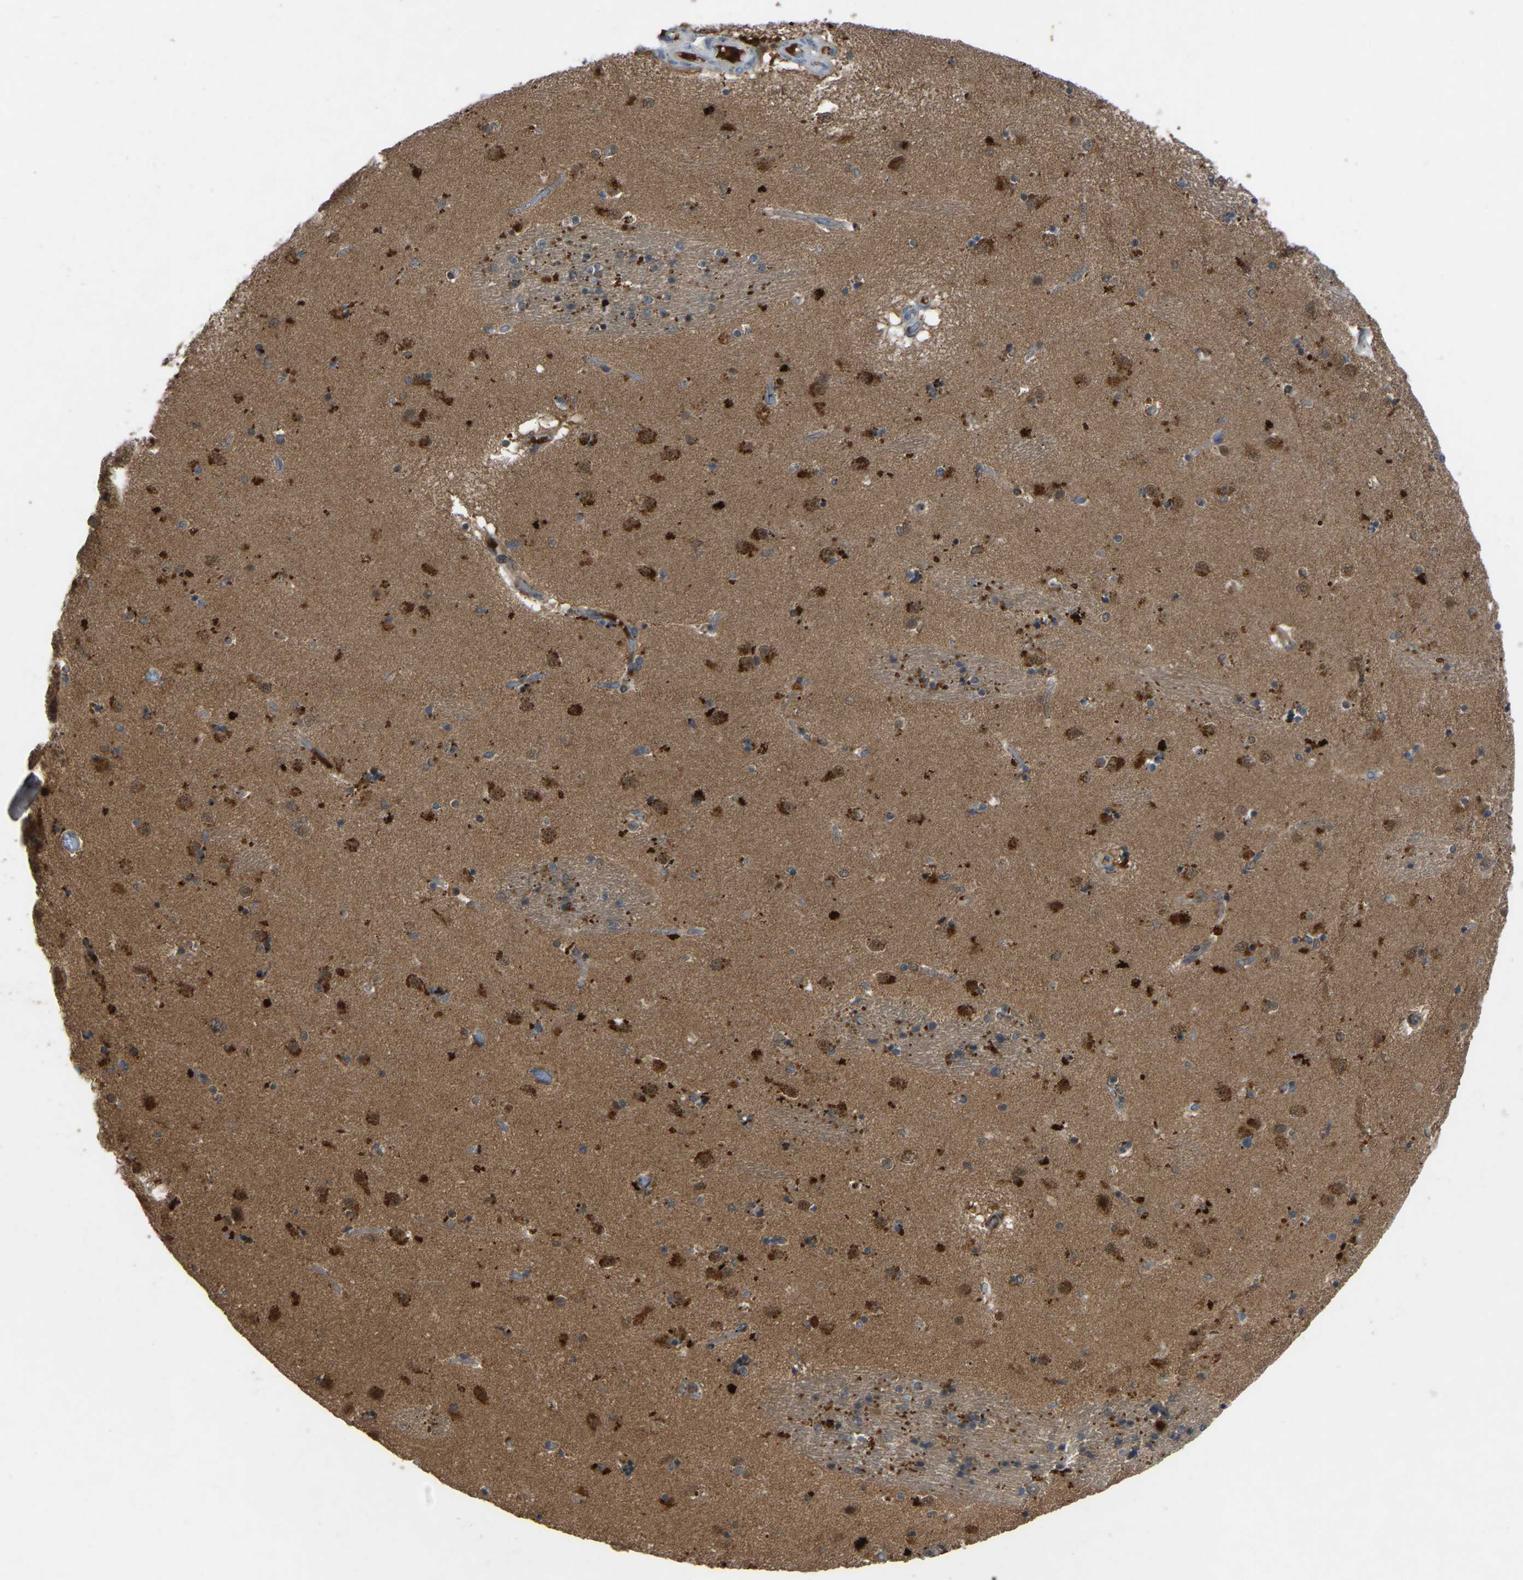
{"staining": {"intensity": "moderate", "quantity": "<25%", "location": "cytoplasmic/membranous"}, "tissue": "caudate", "cell_type": "Glial cells", "image_type": "normal", "snomed": [{"axis": "morphology", "description": "Normal tissue, NOS"}, {"axis": "topography", "description": "Lateral ventricle wall"}], "caption": "Brown immunohistochemical staining in benign human caudate displays moderate cytoplasmic/membranous staining in approximately <25% of glial cells.", "gene": "FHIT", "patient": {"sex": "male", "age": 70}}